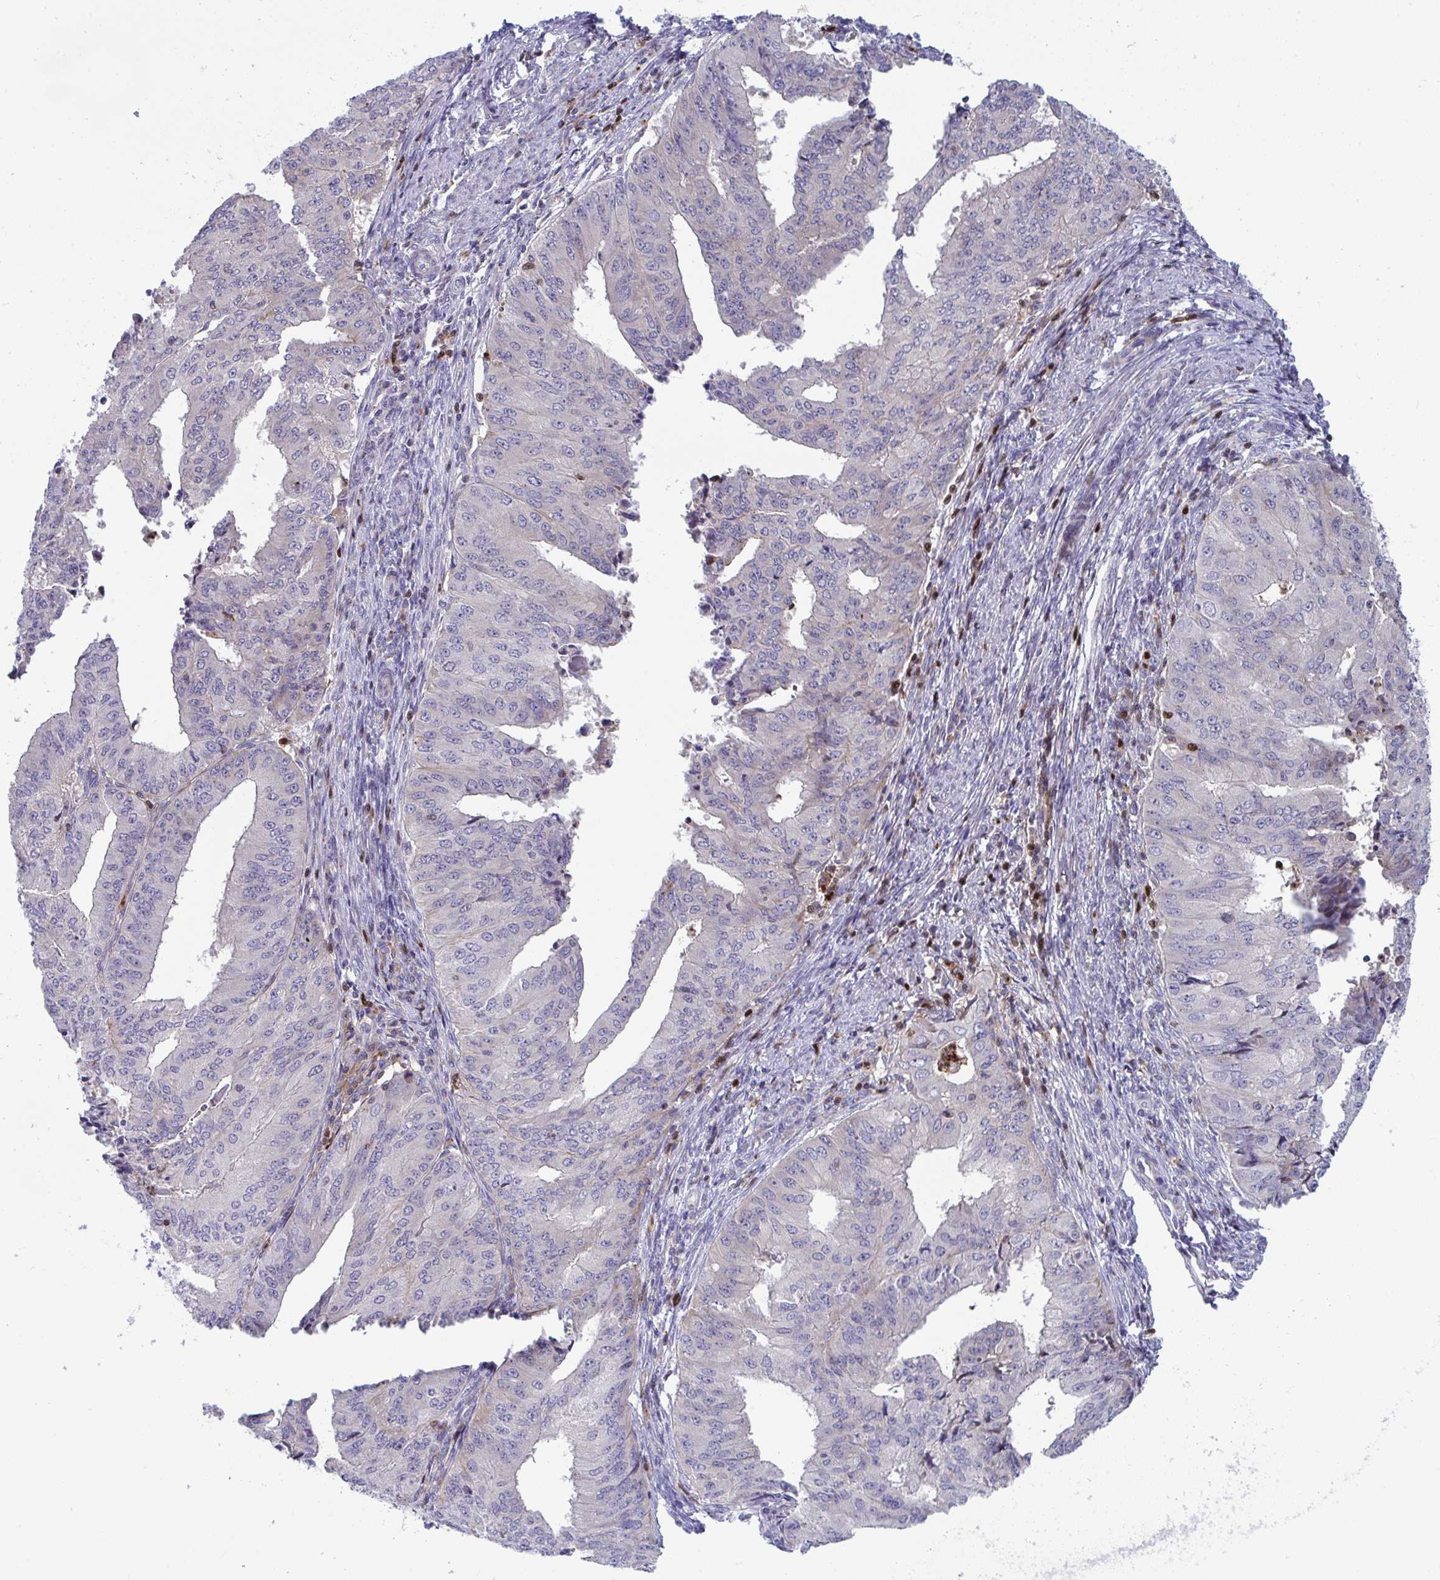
{"staining": {"intensity": "negative", "quantity": "none", "location": "none"}, "tissue": "endometrial cancer", "cell_type": "Tumor cells", "image_type": "cancer", "snomed": [{"axis": "morphology", "description": "Adenocarcinoma, NOS"}, {"axis": "topography", "description": "Endometrium"}], "caption": "IHC of endometrial adenocarcinoma reveals no expression in tumor cells.", "gene": "AOC2", "patient": {"sex": "female", "age": 50}}